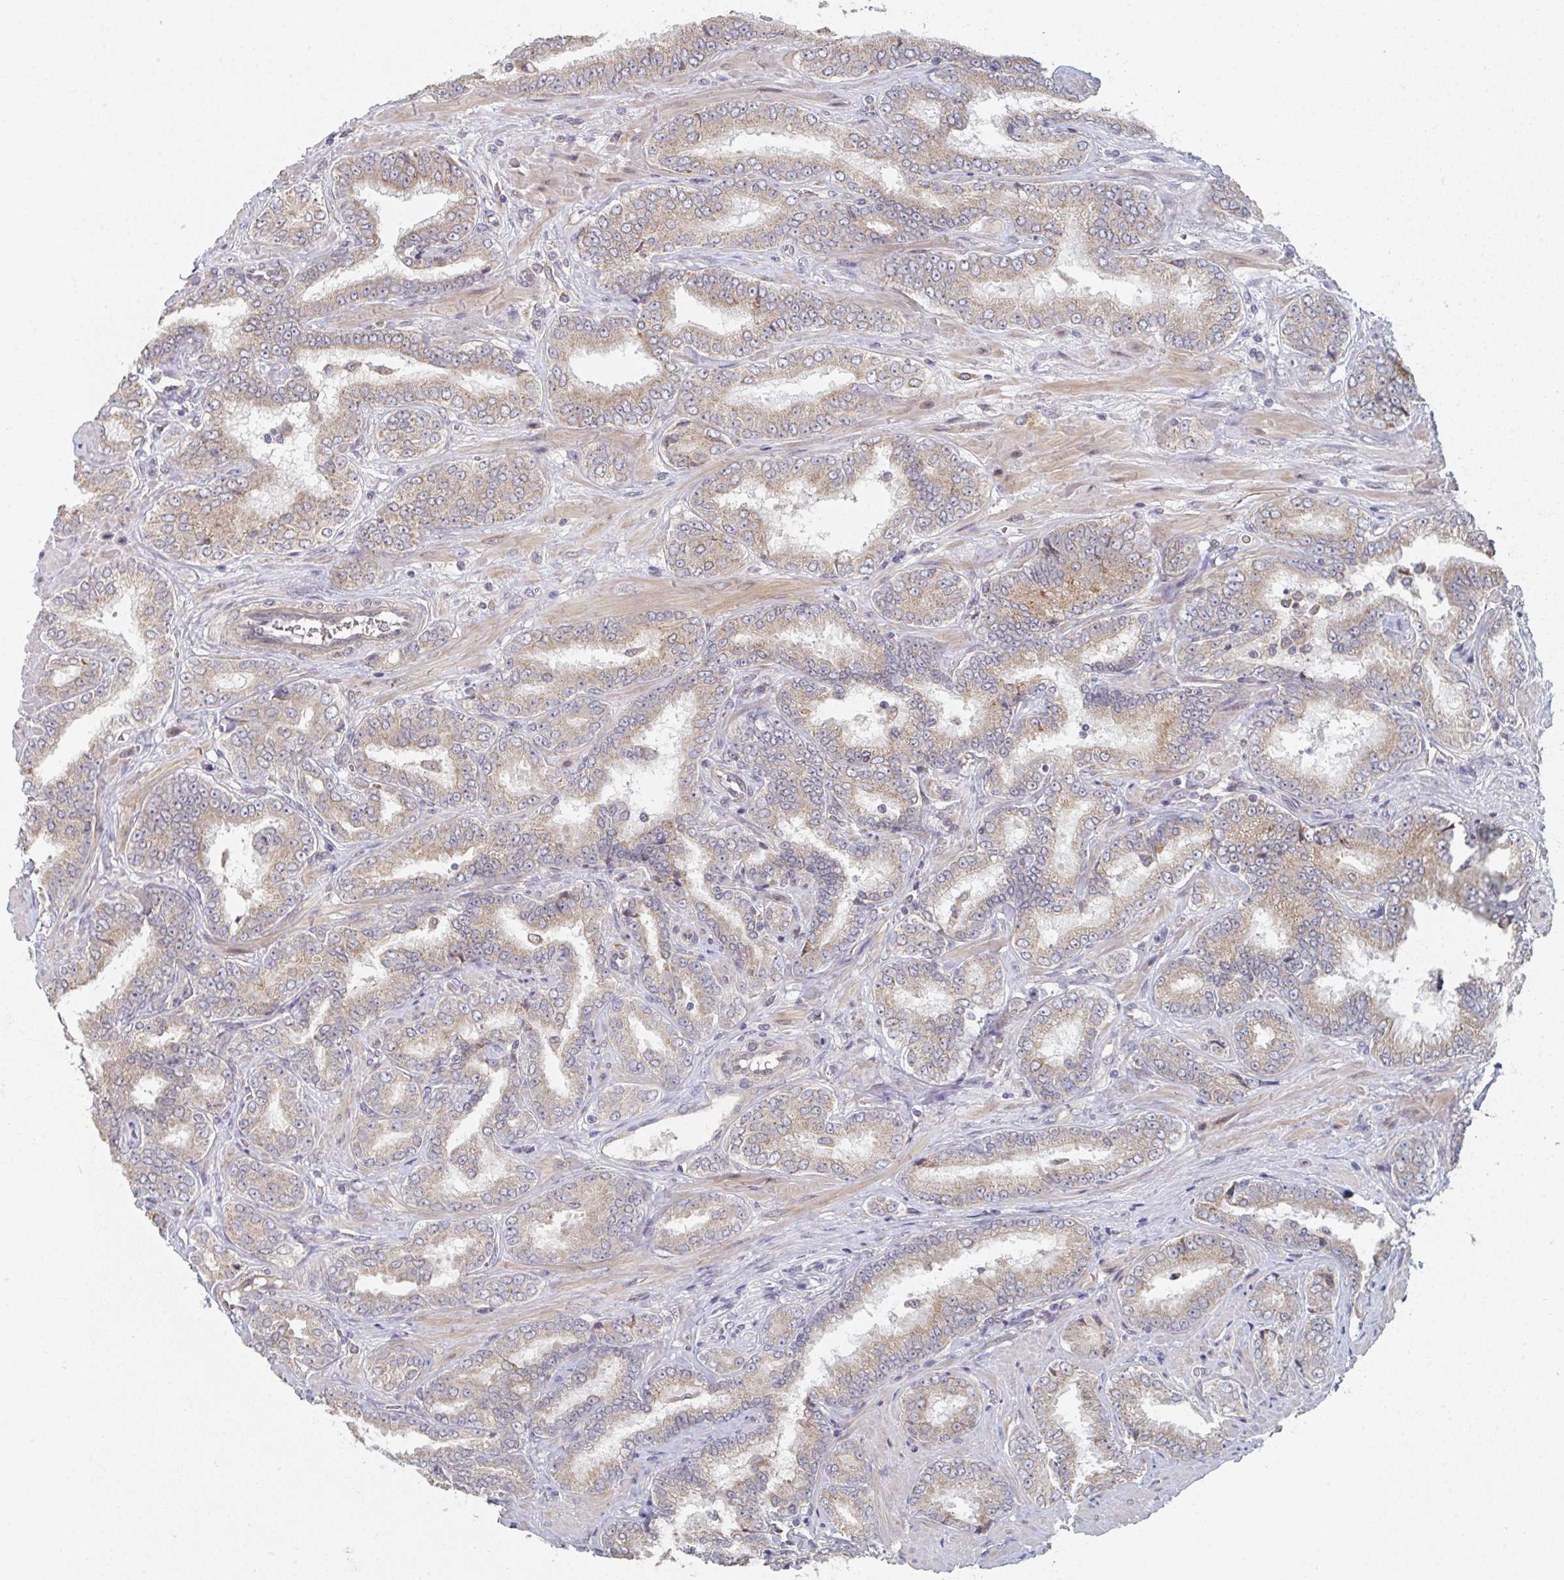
{"staining": {"intensity": "weak", "quantity": ">75%", "location": "cytoplasmic/membranous"}, "tissue": "prostate cancer", "cell_type": "Tumor cells", "image_type": "cancer", "snomed": [{"axis": "morphology", "description": "Adenocarcinoma, High grade"}, {"axis": "topography", "description": "Prostate"}], "caption": "The photomicrograph shows a brown stain indicating the presence of a protein in the cytoplasmic/membranous of tumor cells in prostate adenocarcinoma (high-grade).", "gene": "ELOVL1", "patient": {"sex": "male", "age": 72}}